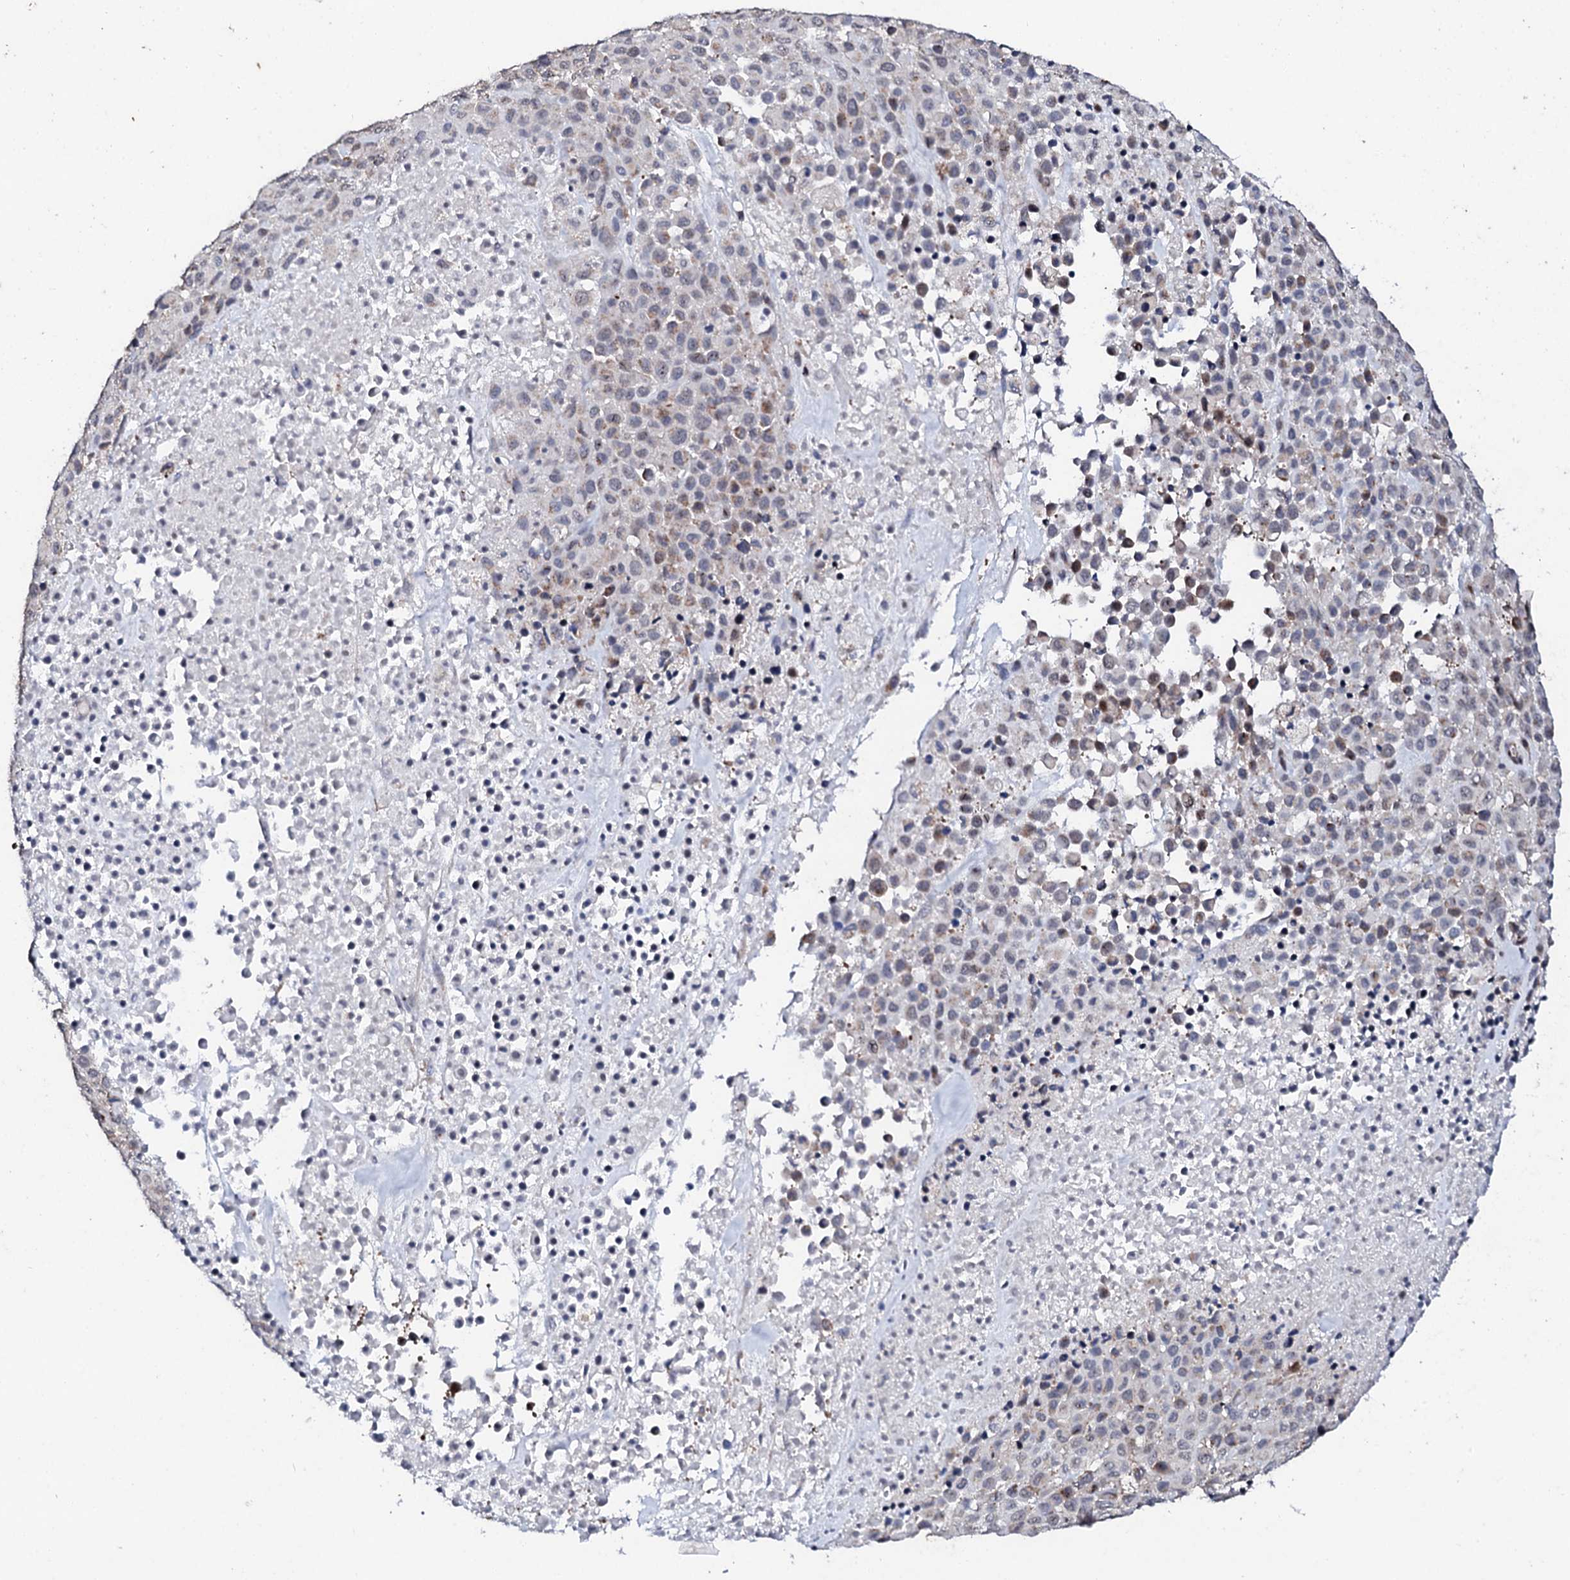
{"staining": {"intensity": "weak", "quantity": "<25%", "location": "cytoplasmic/membranous"}, "tissue": "melanoma", "cell_type": "Tumor cells", "image_type": "cancer", "snomed": [{"axis": "morphology", "description": "Malignant melanoma, Metastatic site"}, {"axis": "topography", "description": "Skin"}], "caption": "Tumor cells show no significant expression in malignant melanoma (metastatic site).", "gene": "GTPBP4", "patient": {"sex": "female", "age": 81}}